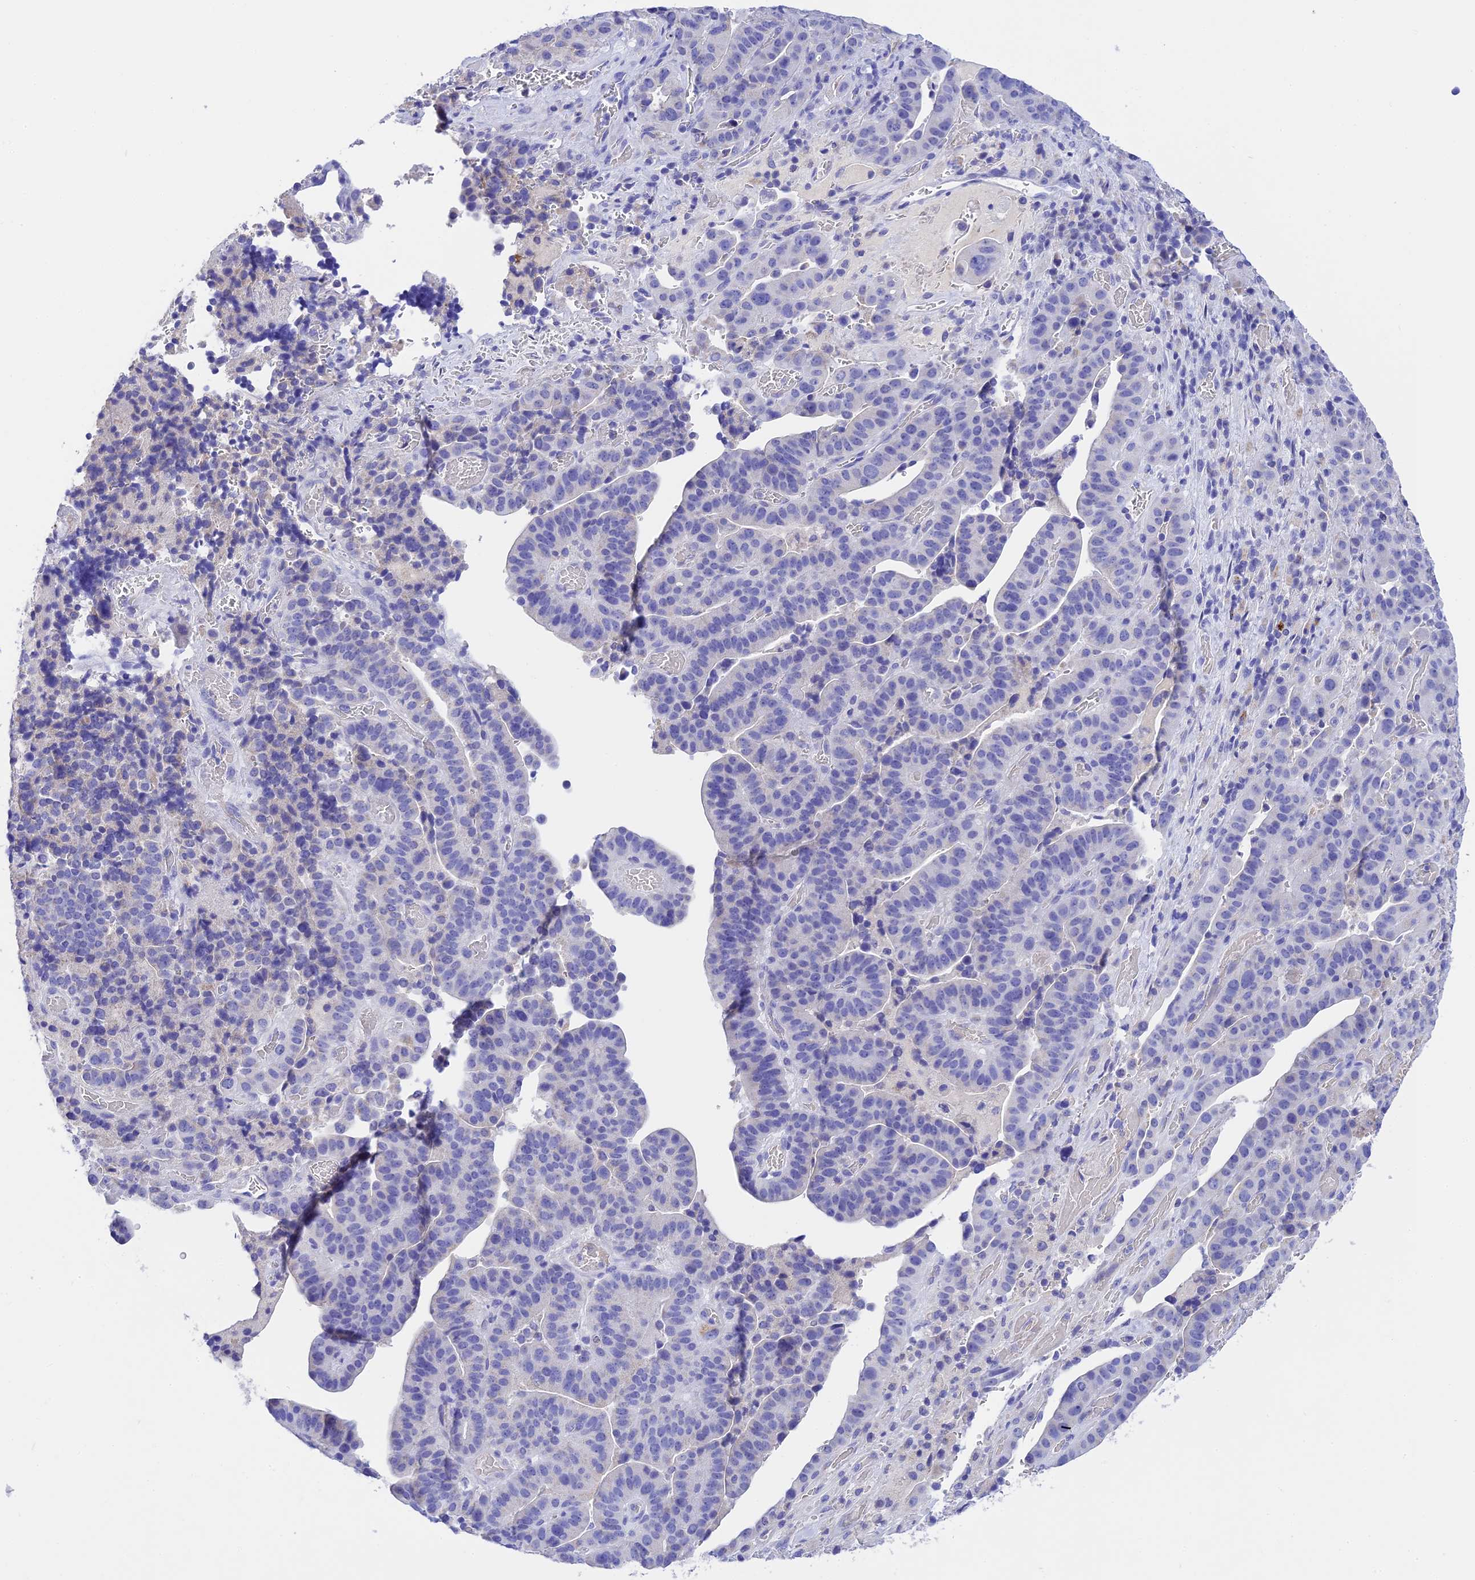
{"staining": {"intensity": "negative", "quantity": "none", "location": "none"}, "tissue": "stomach cancer", "cell_type": "Tumor cells", "image_type": "cancer", "snomed": [{"axis": "morphology", "description": "Adenocarcinoma, NOS"}, {"axis": "topography", "description": "Stomach"}], "caption": "Immunohistochemistry (IHC) histopathology image of neoplastic tissue: stomach cancer (adenocarcinoma) stained with DAB (3,3'-diaminobenzidine) reveals no significant protein expression in tumor cells. (Stains: DAB (3,3'-diaminobenzidine) immunohistochemistry with hematoxylin counter stain, Microscopy: brightfield microscopy at high magnification).", "gene": "MS4A5", "patient": {"sex": "male", "age": 48}}